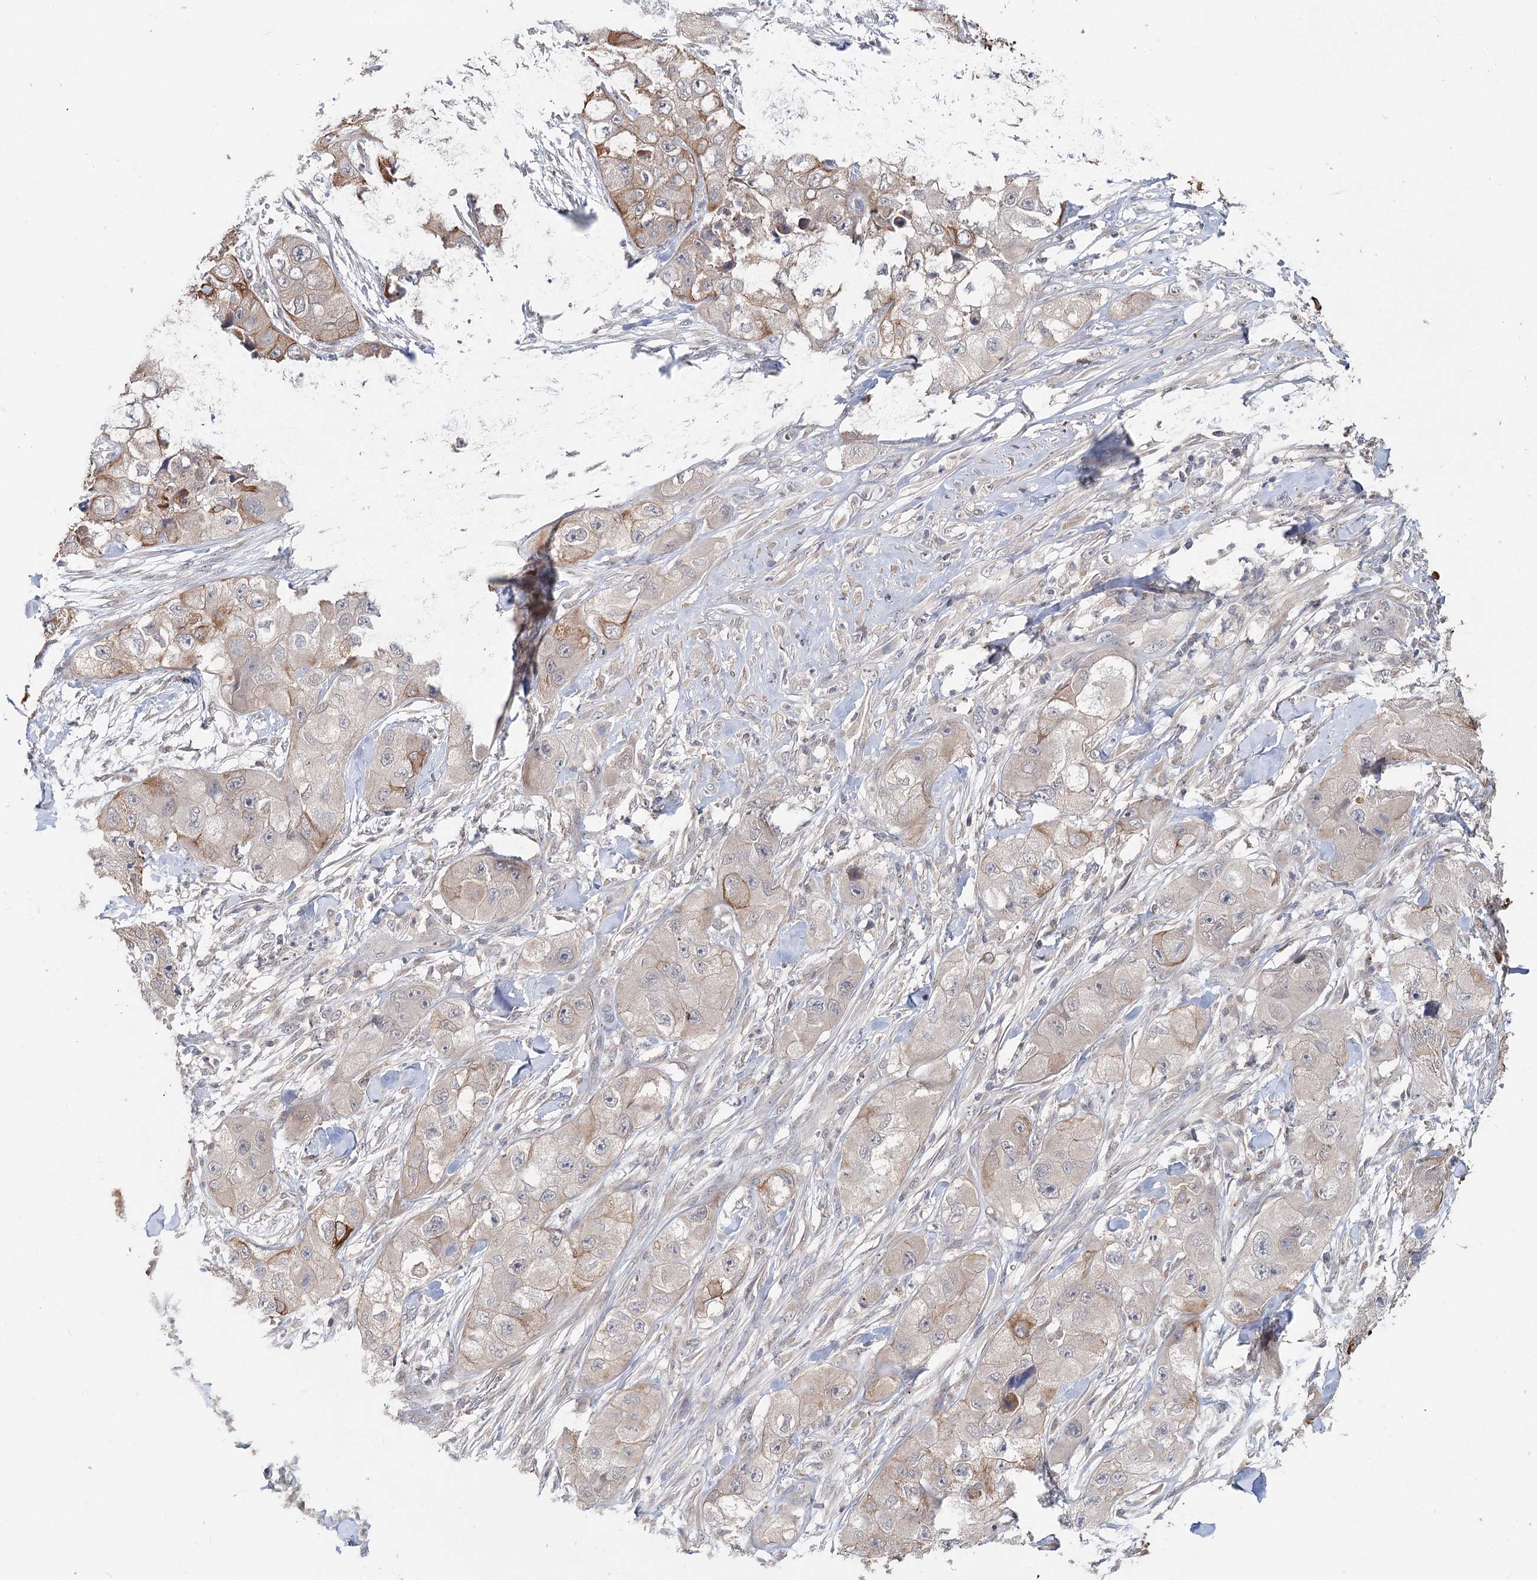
{"staining": {"intensity": "weak", "quantity": "<25%", "location": "cytoplasmic/membranous"}, "tissue": "skin cancer", "cell_type": "Tumor cells", "image_type": "cancer", "snomed": [{"axis": "morphology", "description": "Squamous cell carcinoma, NOS"}, {"axis": "topography", "description": "Skin"}, {"axis": "topography", "description": "Subcutis"}], "caption": "Immunohistochemistry micrograph of neoplastic tissue: skin squamous cell carcinoma stained with DAB demonstrates no significant protein staining in tumor cells.", "gene": "FBXO7", "patient": {"sex": "male", "age": 73}}